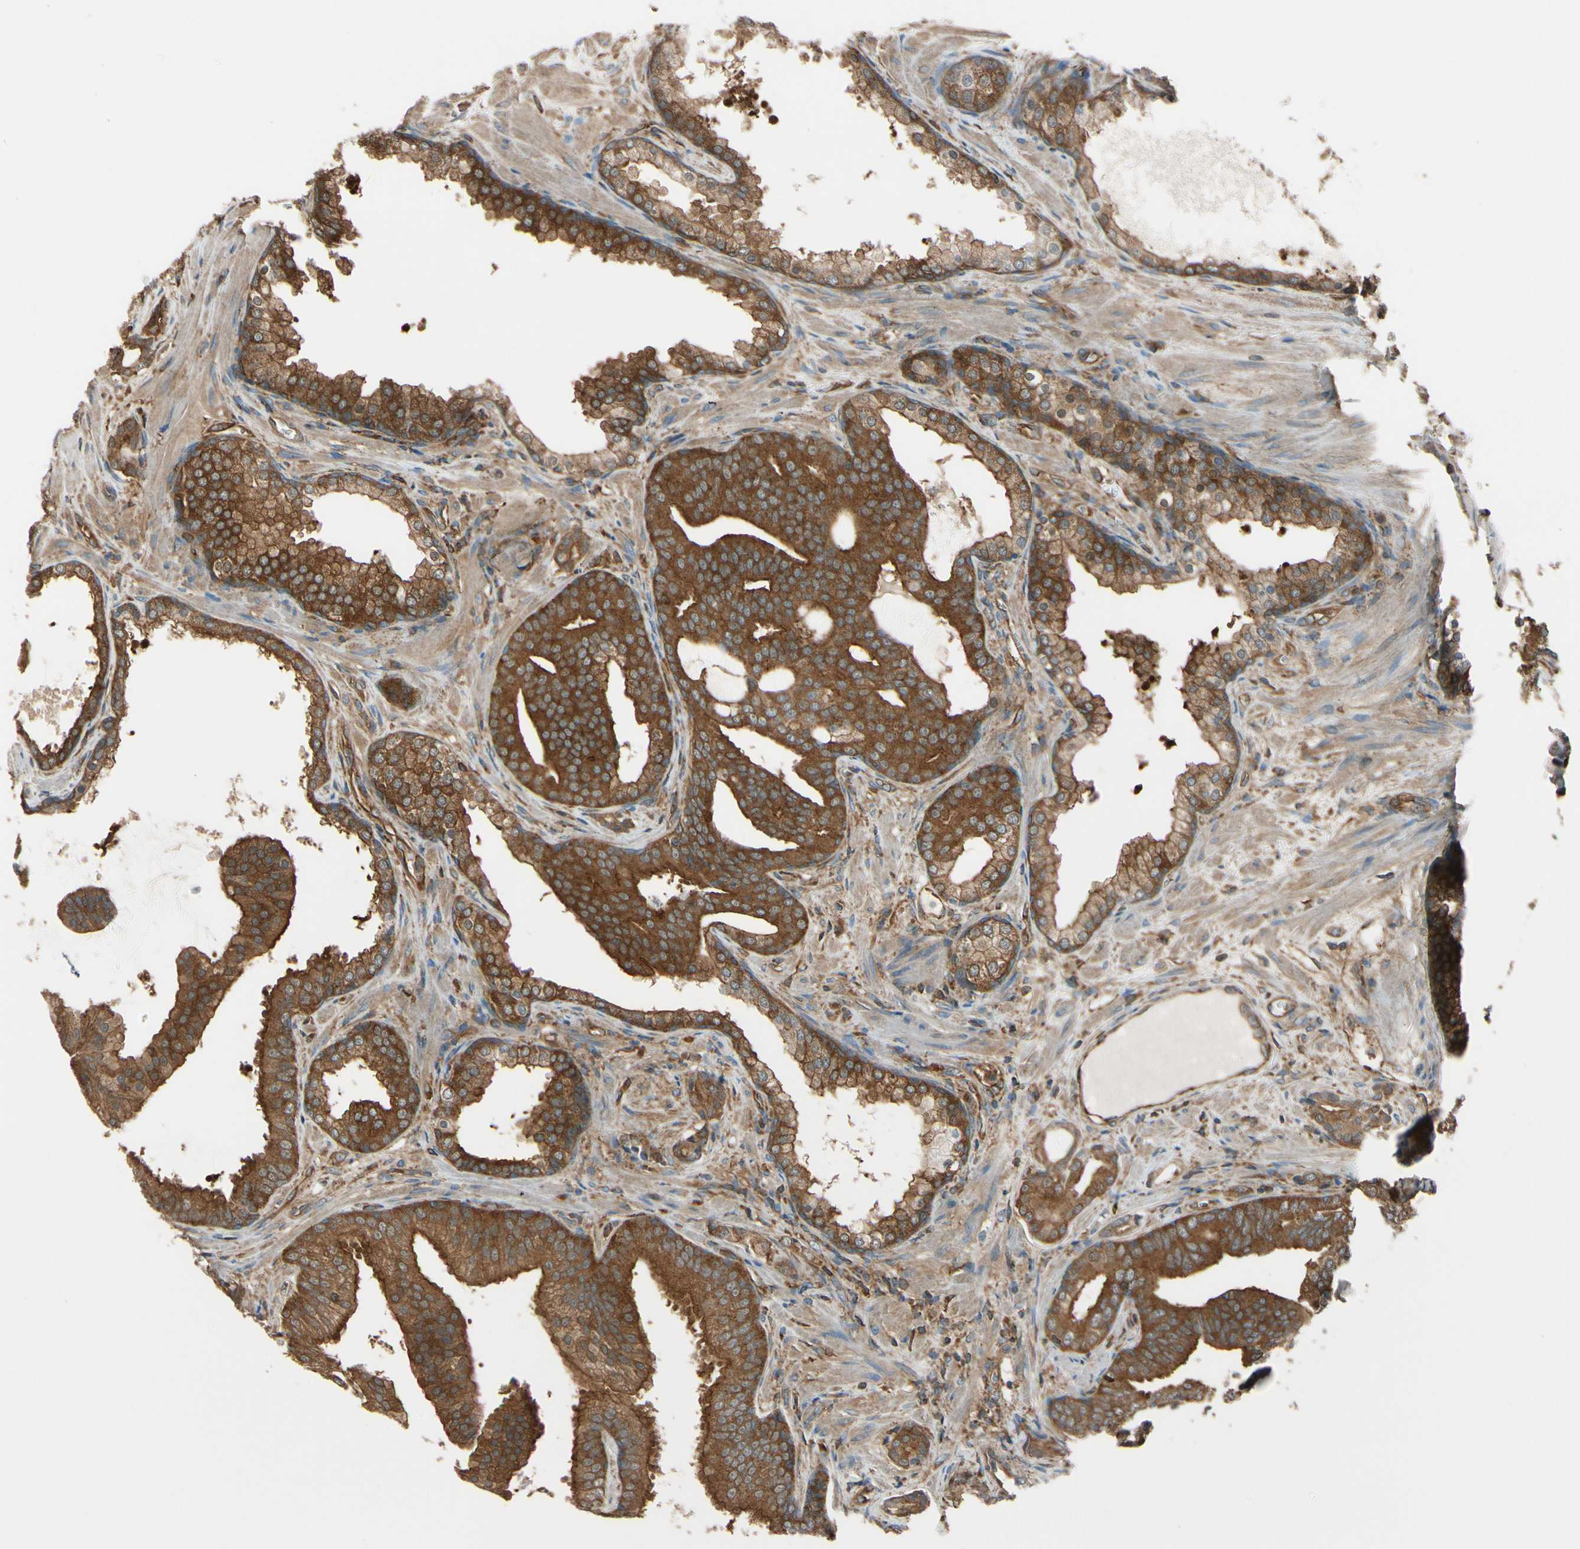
{"staining": {"intensity": "moderate", "quantity": ">75%", "location": "cytoplasmic/membranous"}, "tissue": "prostate cancer", "cell_type": "Tumor cells", "image_type": "cancer", "snomed": [{"axis": "morphology", "description": "Adenocarcinoma, Low grade"}, {"axis": "topography", "description": "Prostate"}], "caption": "This is a photomicrograph of IHC staining of prostate low-grade adenocarcinoma, which shows moderate staining in the cytoplasmic/membranous of tumor cells.", "gene": "EPS15", "patient": {"sex": "male", "age": 58}}